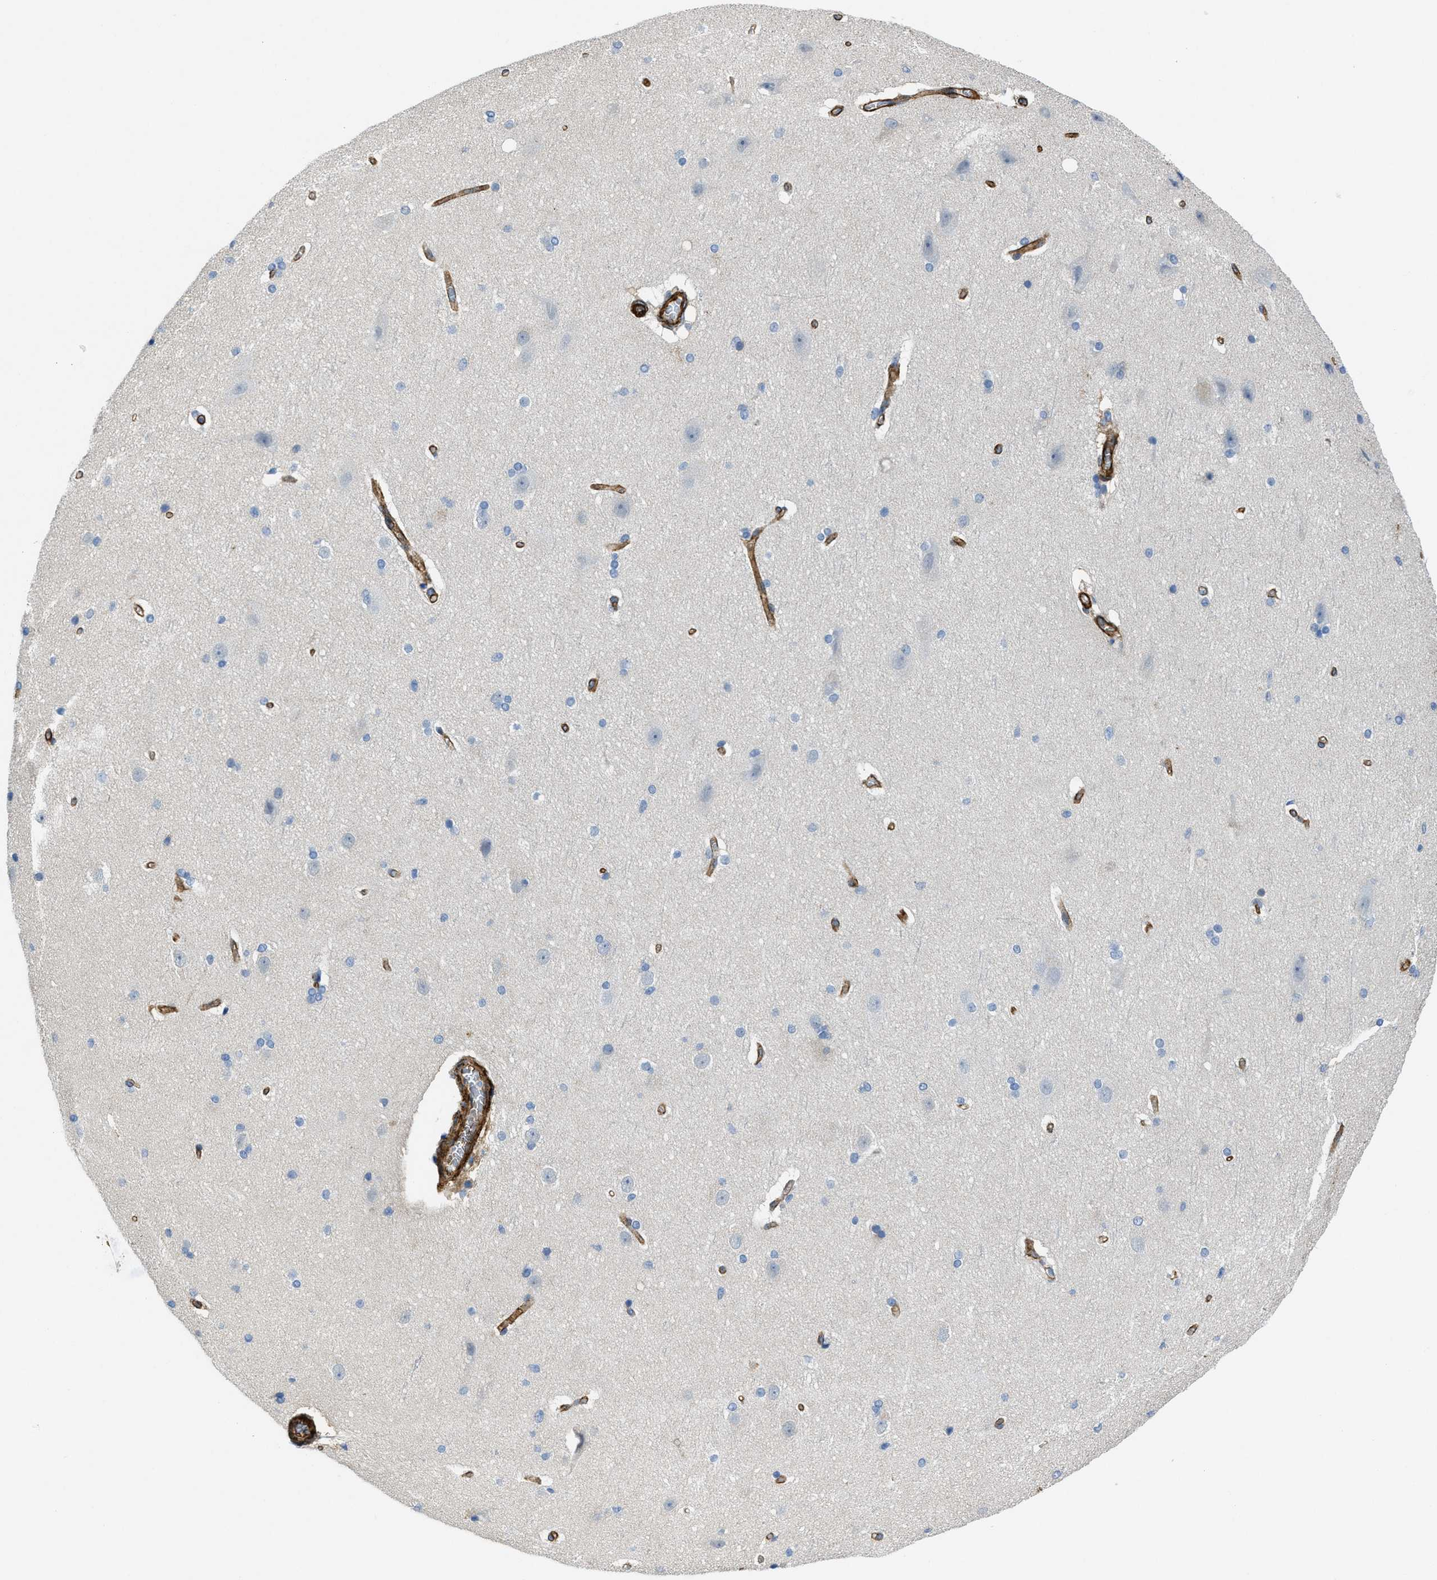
{"staining": {"intensity": "moderate", "quantity": ">75%", "location": "cytoplasmic/membranous"}, "tissue": "cerebral cortex", "cell_type": "Endothelial cells", "image_type": "normal", "snomed": [{"axis": "morphology", "description": "Normal tissue, NOS"}, {"axis": "topography", "description": "Cerebral cortex"}, {"axis": "topography", "description": "Hippocampus"}], "caption": "The image demonstrates immunohistochemical staining of benign cerebral cortex. There is moderate cytoplasmic/membranous positivity is present in approximately >75% of endothelial cells. Ihc stains the protein in brown and the nuclei are stained blue.", "gene": "NAB1", "patient": {"sex": "female", "age": 19}}